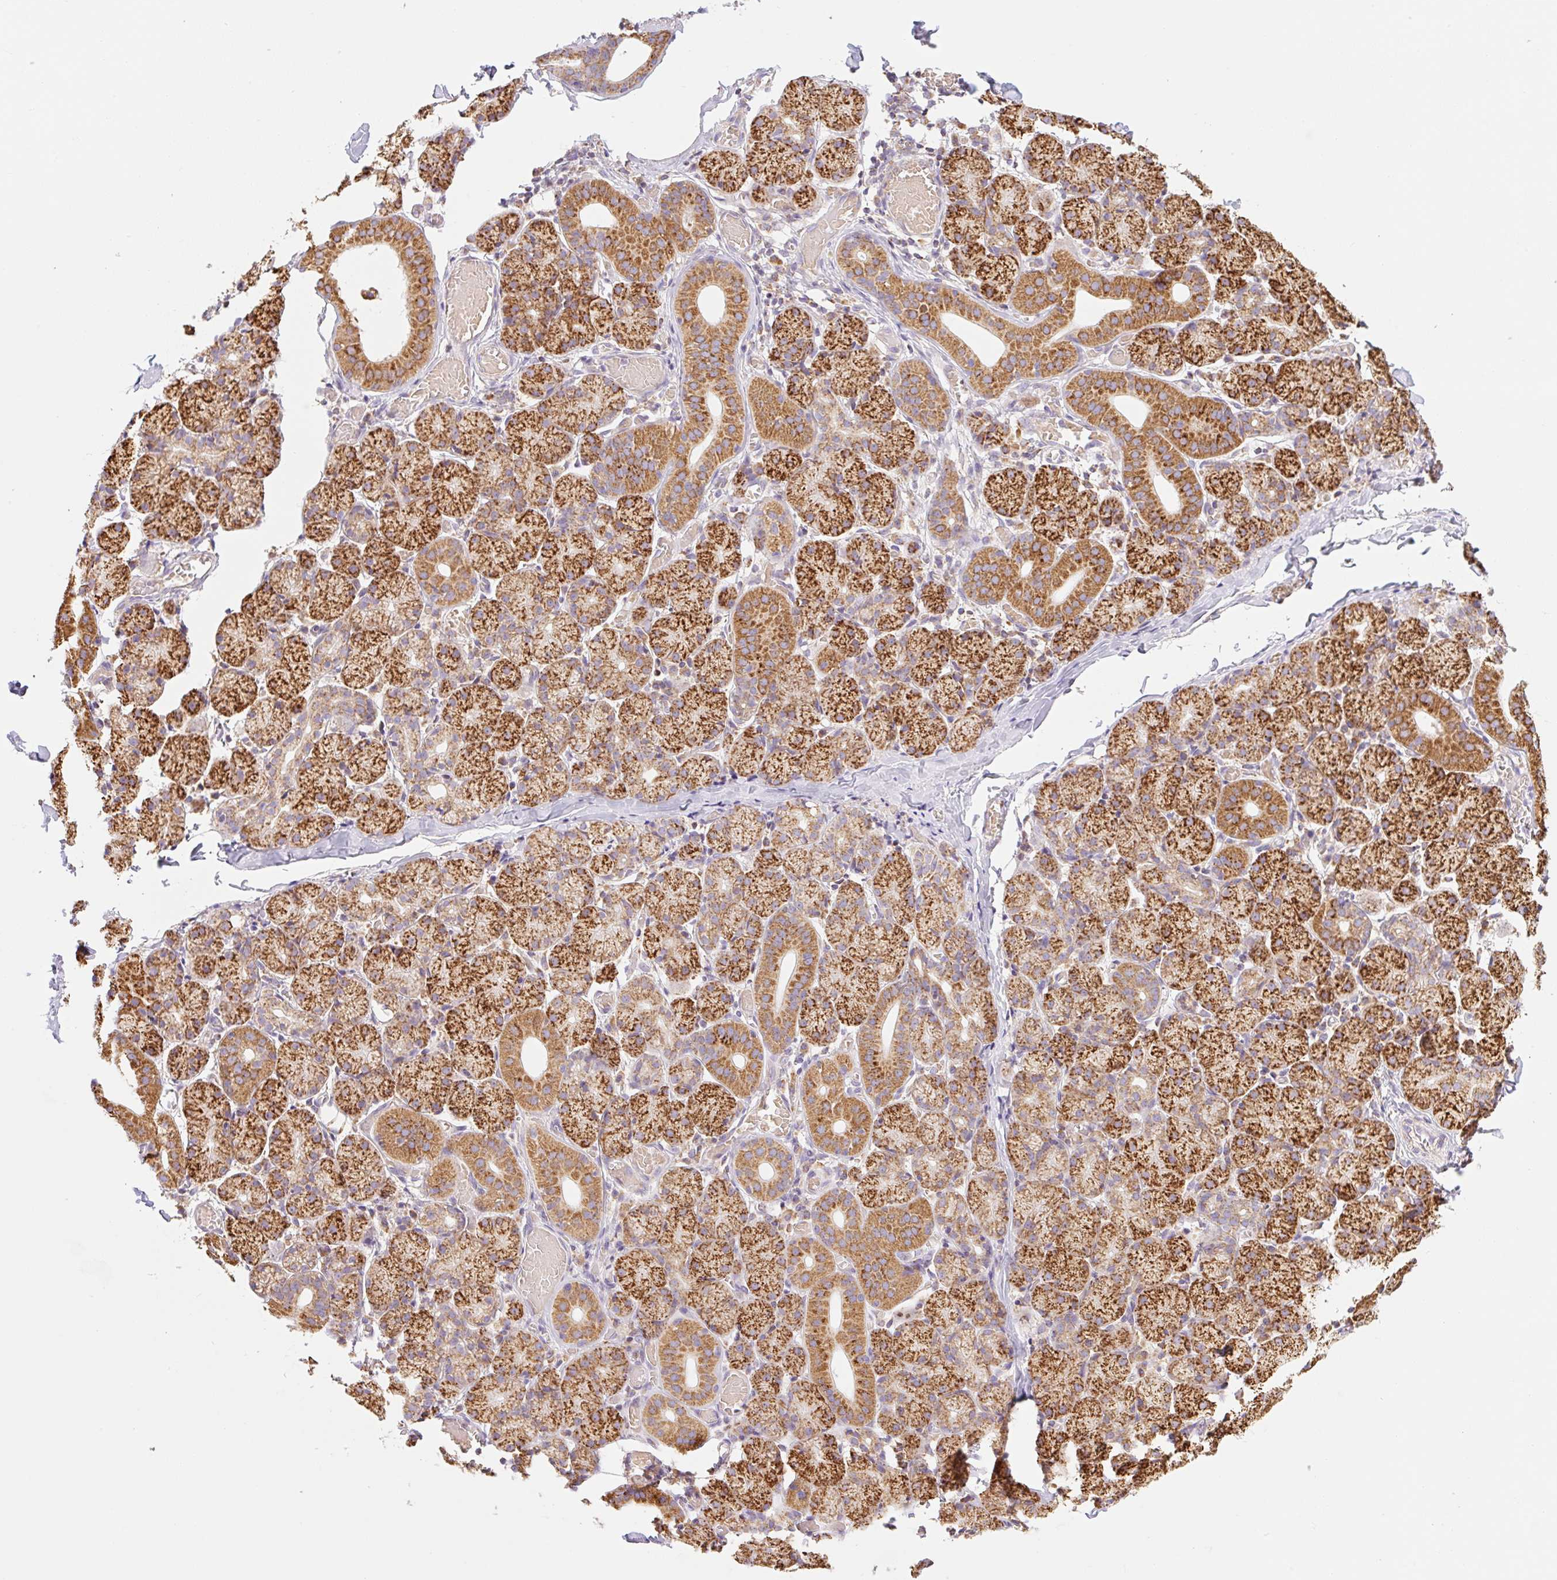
{"staining": {"intensity": "strong", "quantity": ">75%", "location": "cytoplasmic/membranous"}, "tissue": "salivary gland", "cell_type": "Glandular cells", "image_type": "normal", "snomed": [{"axis": "morphology", "description": "Normal tissue, NOS"}, {"axis": "topography", "description": "Salivary gland"}], "caption": "This is a histology image of immunohistochemistry staining of unremarkable salivary gland, which shows strong expression in the cytoplasmic/membranous of glandular cells.", "gene": "GOSR2", "patient": {"sex": "female", "age": 24}}